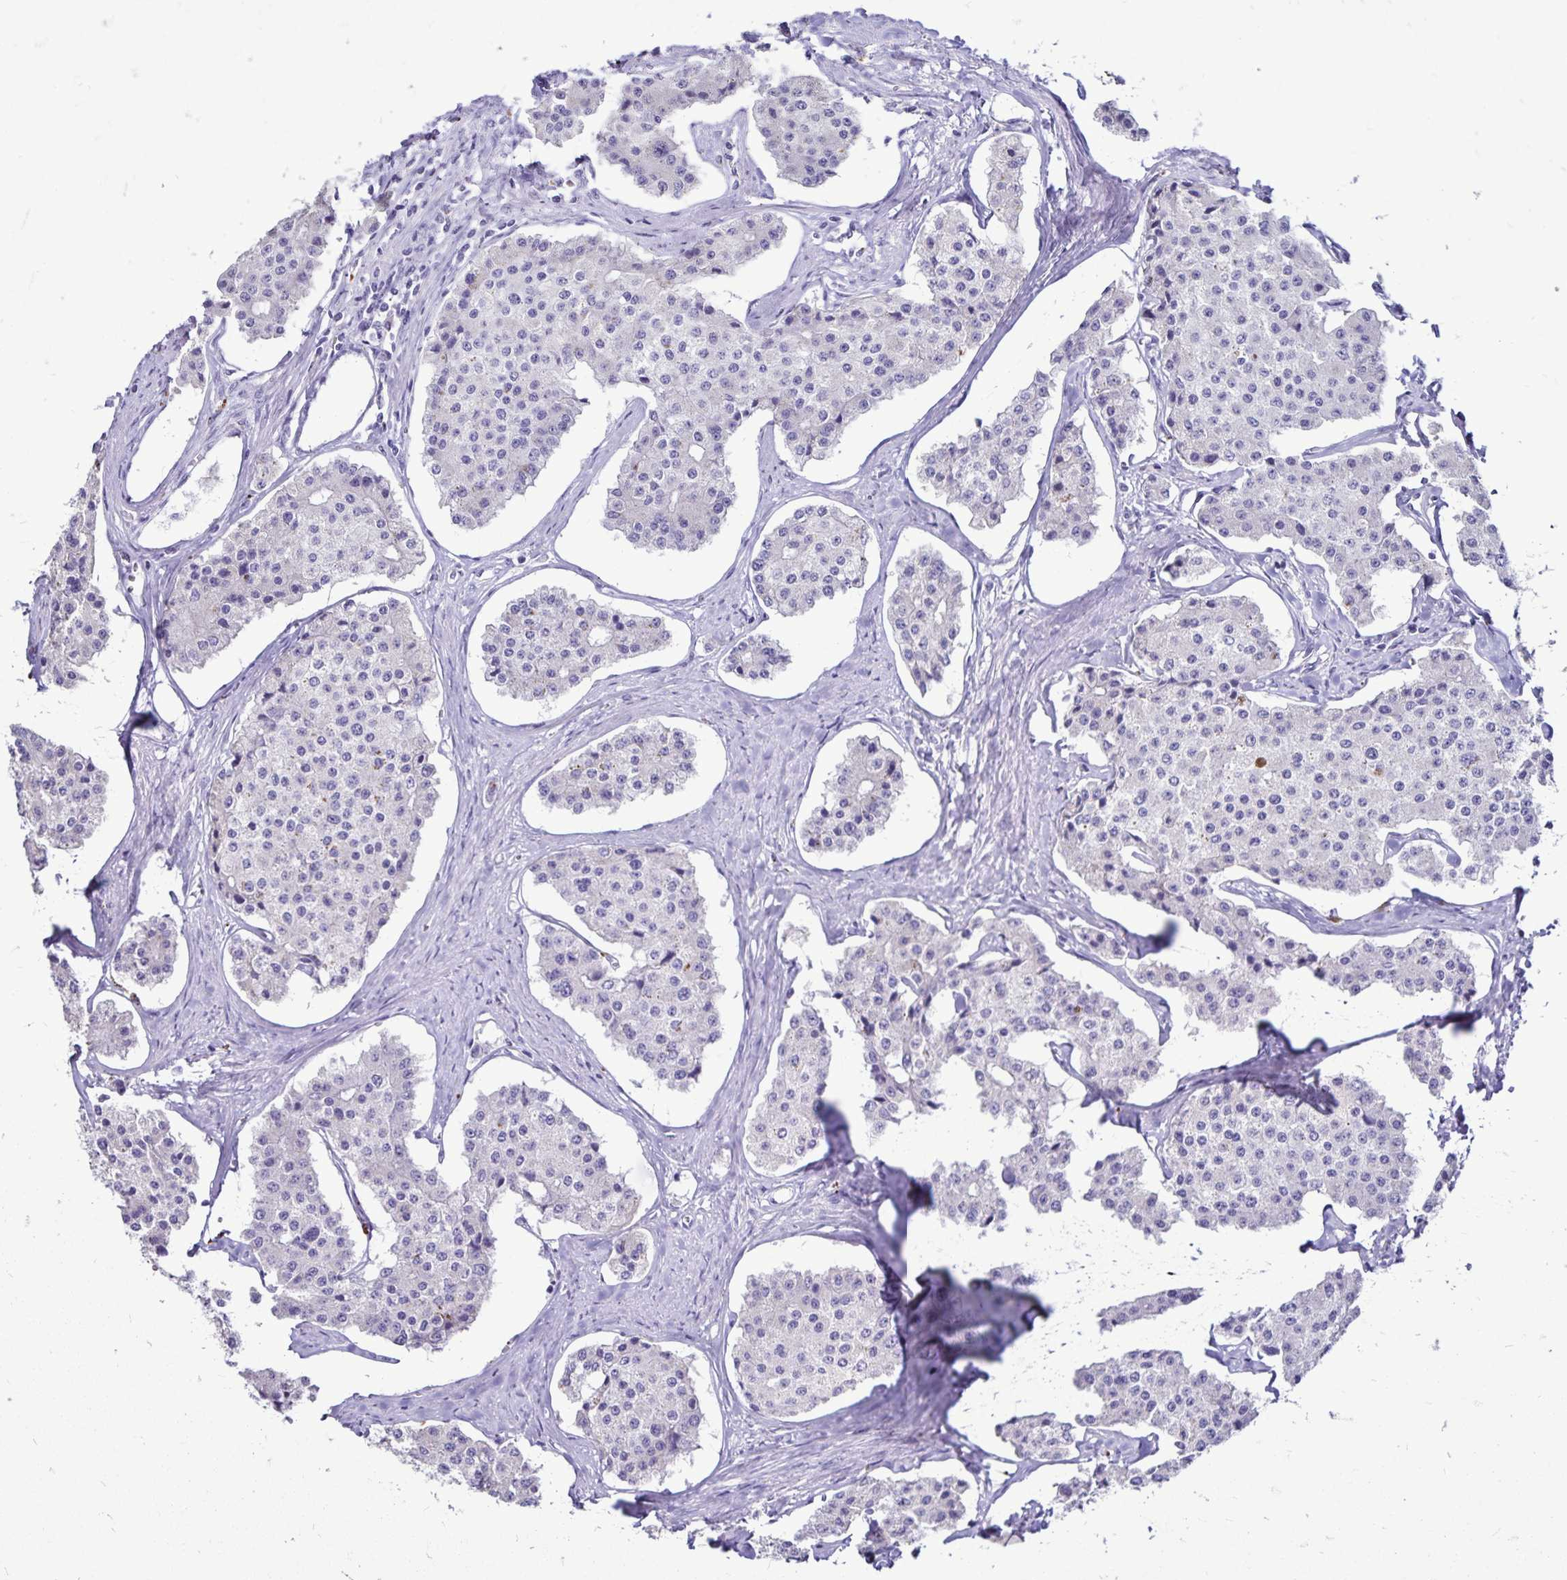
{"staining": {"intensity": "negative", "quantity": "none", "location": "none"}, "tissue": "carcinoid", "cell_type": "Tumor cells", "image_type": "cancer", "snomed": [{"axis": "morphology", "description": "Carcinoid, malignant, NOS"}, {"axis": "topography", "description": "Small intestine"}], "caption": "DAB immunohistochemical staining of human malignant carcinoid shows no significant positivity in tumor cells.", "gene": "EVPL", "patient": {"sex": "female", "age": 65}}